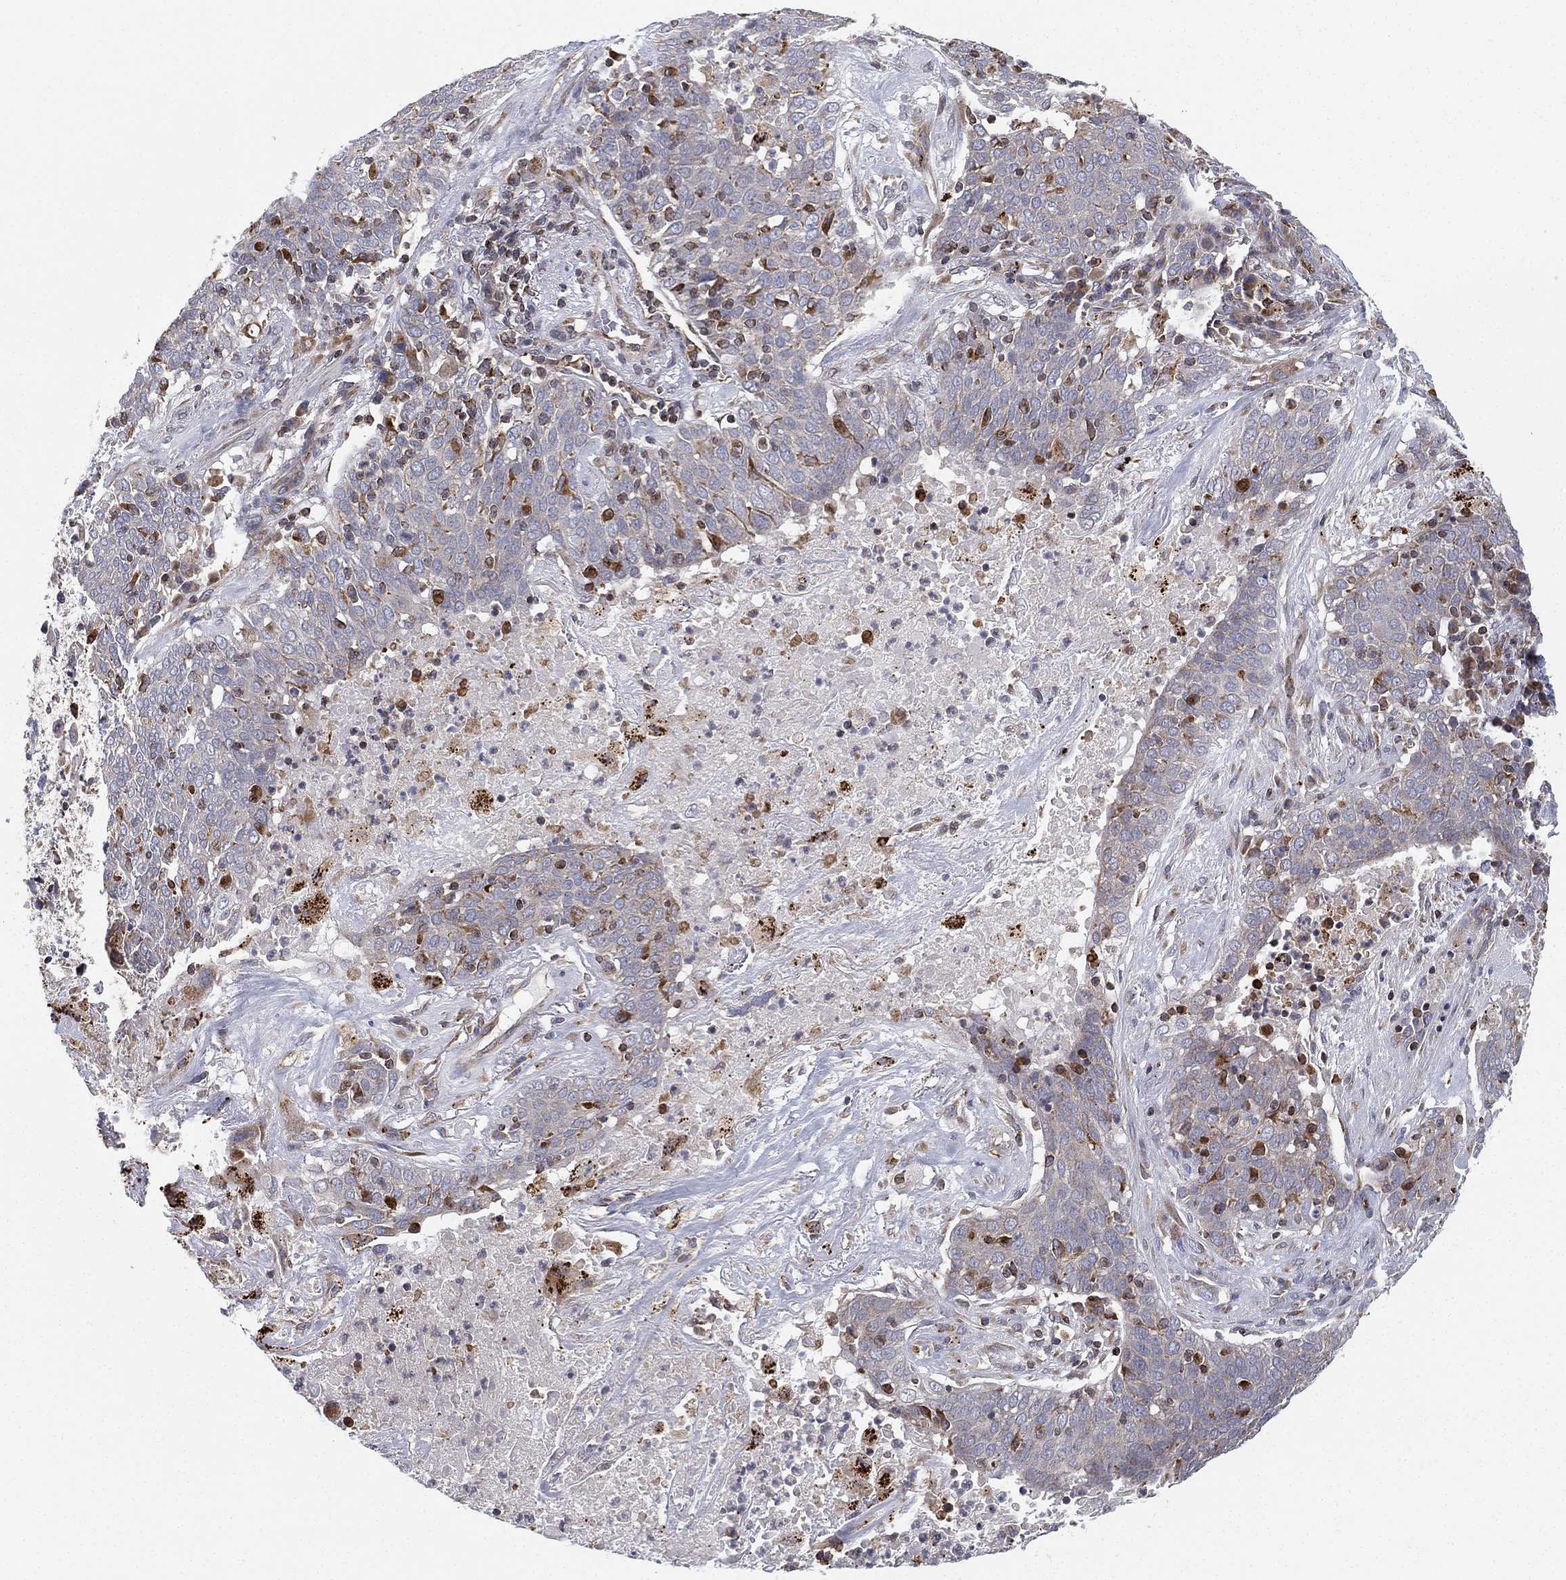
{"staining": {"intensity": "weak", "quantity": "<25%", "location": "cytoplasmic/membranous"}, "tissue": "lung cancer", "cell_type": "Tumor cells", "image_type": "cancer", "snomed": [{"axis": "morphology", "description": "Squamous cell carcinoma, NOS"}, {"axis": "topography", "description": "Lung"}], "caption": "Tumor cells are negative for brown protein staining in squamous cell carcinoma (lung). Brightfield microscopy of immunohistochemistry stained with DAB (brown) and hematoxylin (blue), captured at high magnification.", "gene": "CYB5B", "patient": {"sex": "male", "age": 82}}